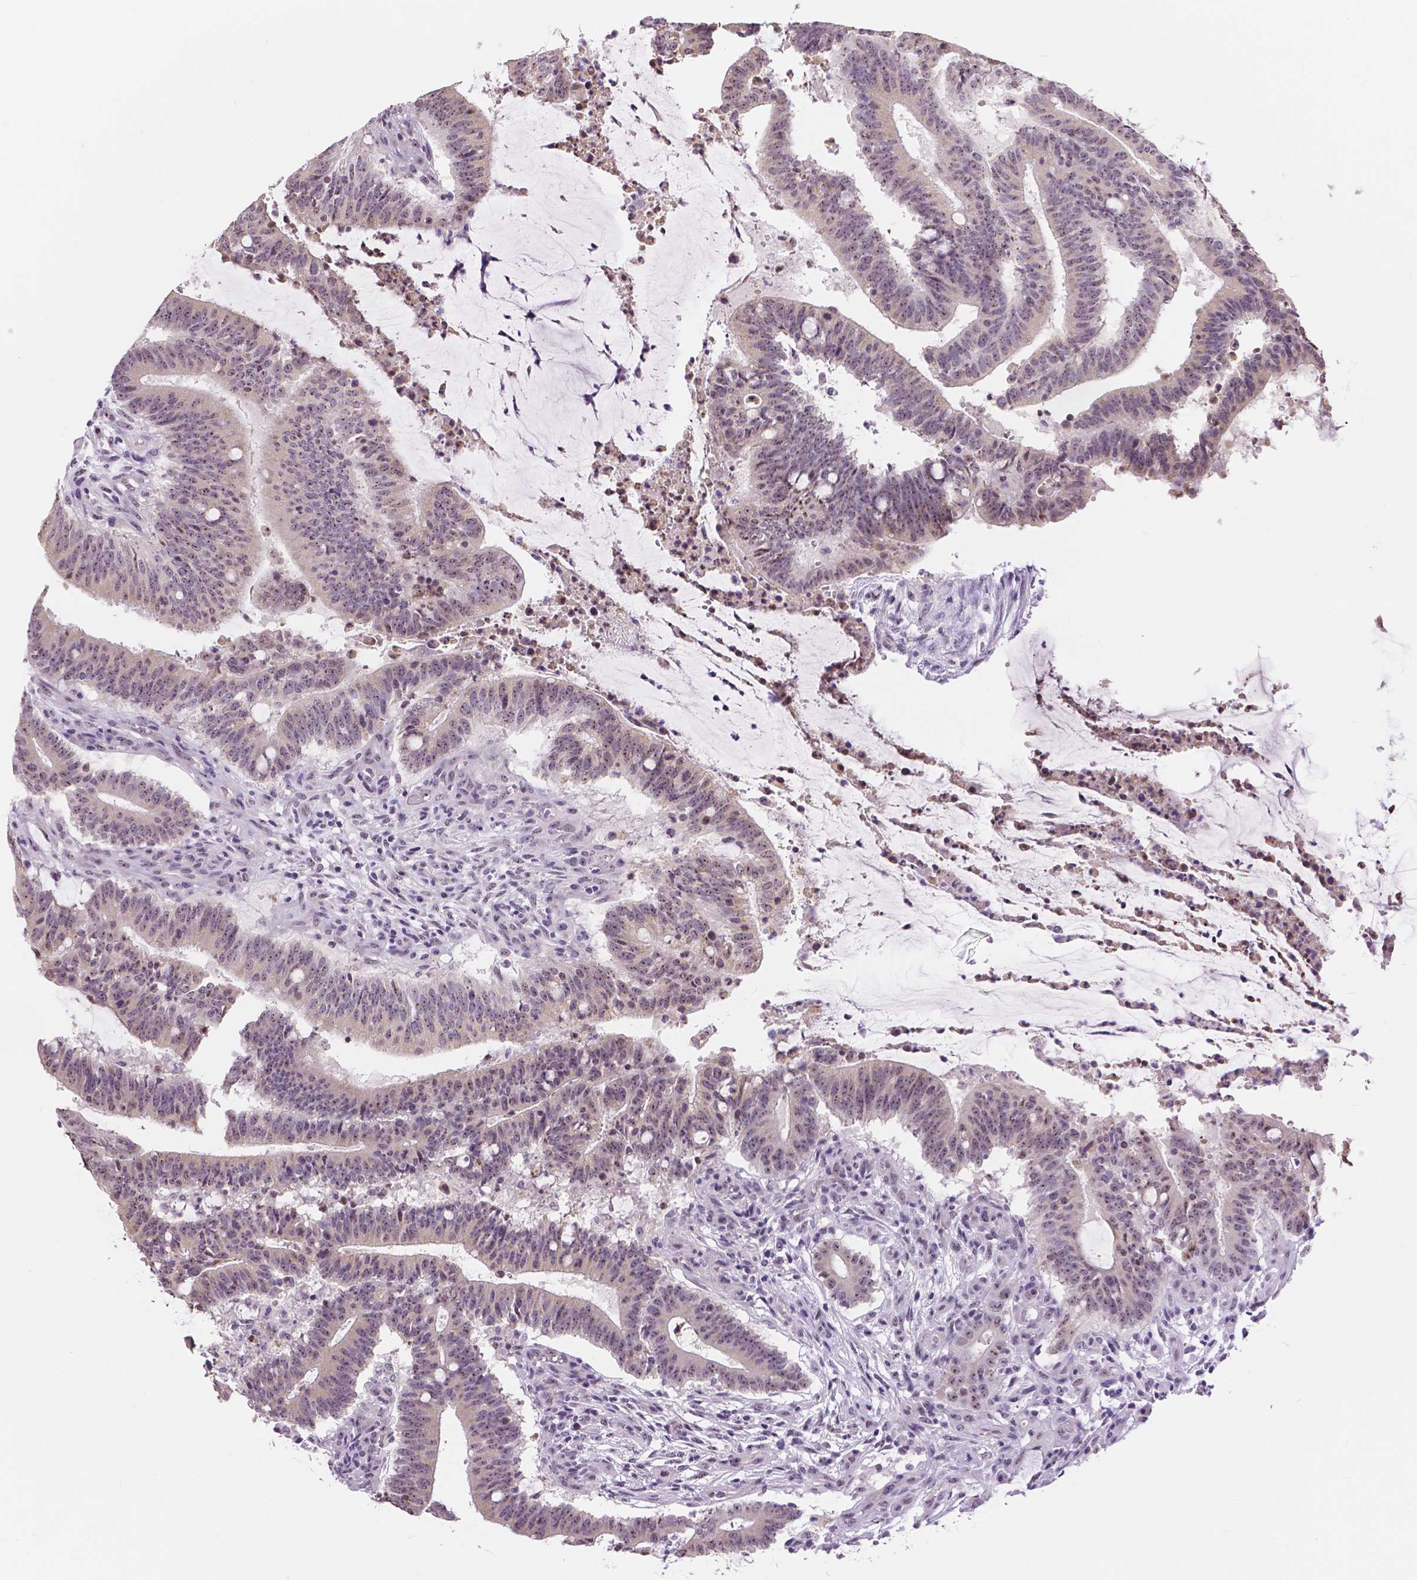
{"staining": {"intensity": "weak", "quantity": ">75%", "location": "nuclear"}, "tissue": "colorectal cancer", "cell_type": "Tumor cells", "image_type": "cancer", "snomed": [{"axis": "morphology", "description": "Adenocarcinoma, NOS"}, {"axis": "topography", "description": "Colon"}], "caption": "Immunohistochemical staining of human adenocarcinoma (colorectal) displays low levels of weak nuclear expression in approximately >75% of tumor cells.", "gene": "NHP2", "patient": {"sex": "female", "age": 43}}